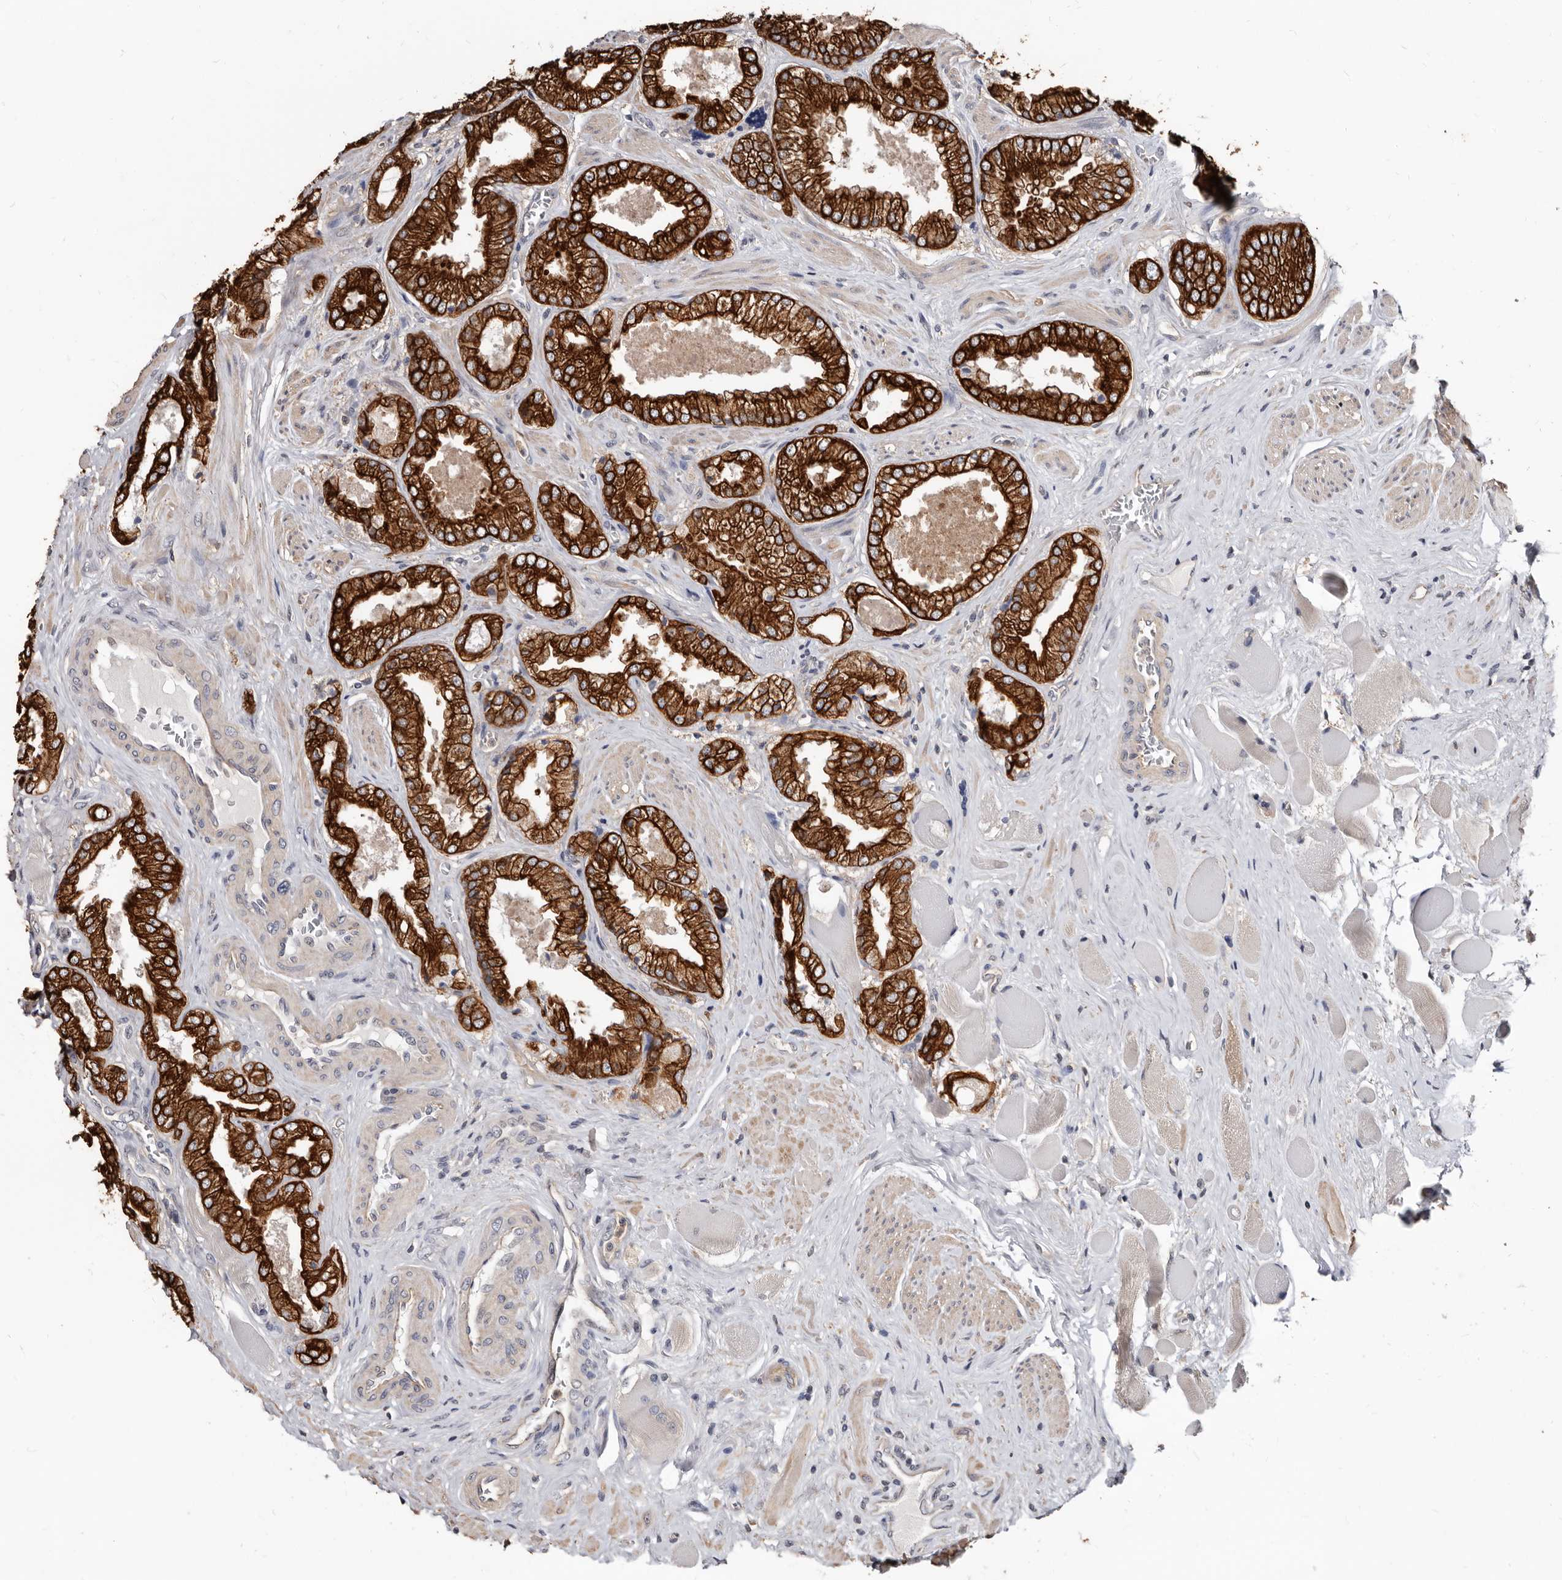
{"staining": {"intensity": "strong", "quantity": ">75%", "location": "cytoplasmic/membranous"}, "tissue": "prostate cancer", "cell_type": "Tumor cells", "image_type": "cancer", "snomed": [{"axis": "morphology", "description": "Adenocarcinoma, High grade"}, {"axis": "topography", "description": "Prostate"}], "caption": "Strong cytoplasmic/membranous protein positivity is appreciated in about >75% of tumor cells in prostate cancer (adenocarcinoma (high-grade)).", "gene": "MRPL18", "patient": {"sex": "male", "age": 58}}